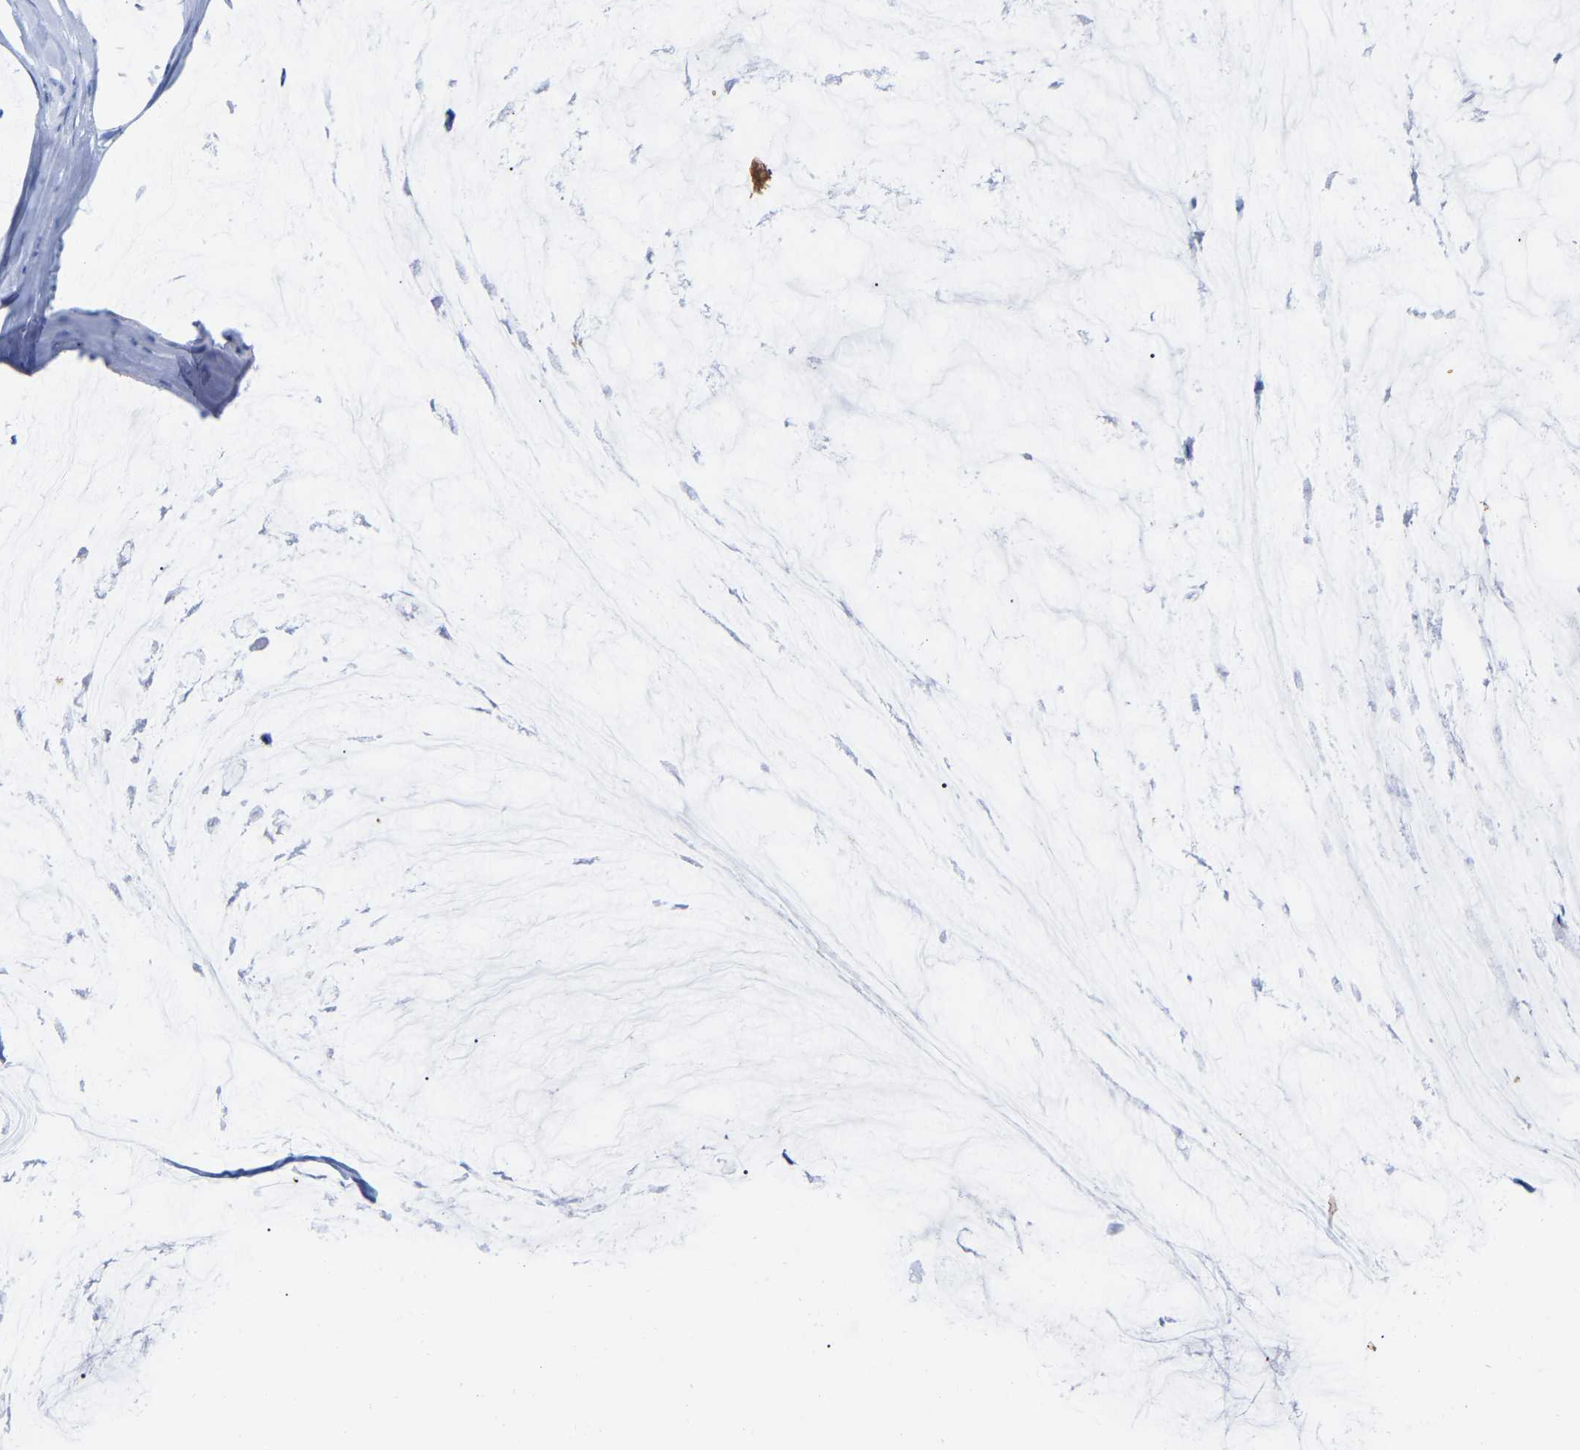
{"staining": {"intensity": "negative", "quantity": "none", "location": "none"}, "tissue": "ovarian cancer", "cell_type": "Tumor cells", "image_type": "cancer", "snomed": [{"axis": "morphology", "description": "Cystadenocarcinoma, mucinous, NOS"}, {"axis": "topography", "description": "Ovary"}], "caption": "There is no significant staining in tumor cells of ovarian cancer (mucinous cystadenocarcinoma). (Brightfield microscopy of DAB immunohistochemistry at high magnification).", "gene": "HAPLN1", "patient": {"sex": "female", "age": 39}}